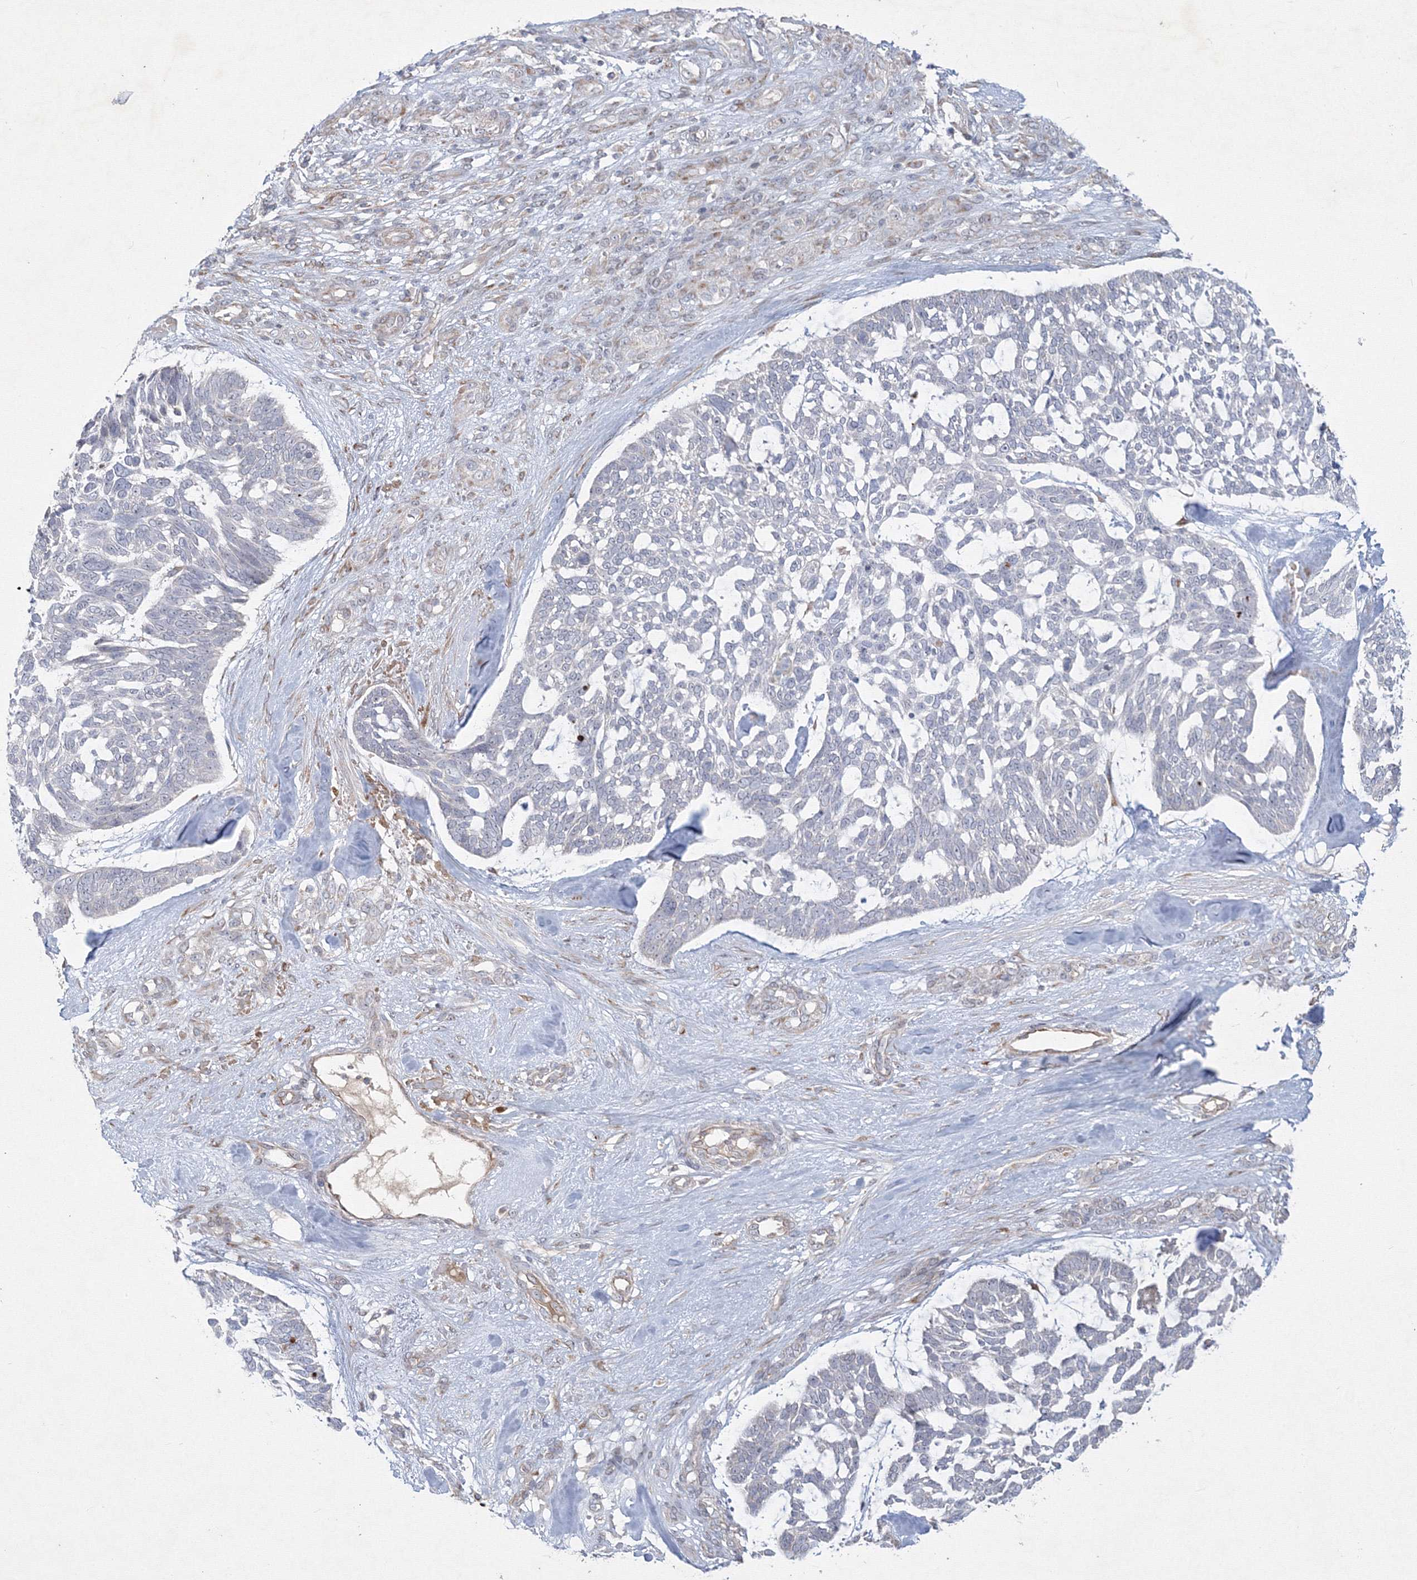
{"staining": {"intensity": "negative", "quantity": "none", "location": "none"}, "tissue": "skin cancer", "cell_type": "Tumor cells", "image_type": "cancer", "snomed": [{"axis": "morphology", "description": "Basal cell carcinoma"}, {"axis": "topography", "description": "Skin"}], "caption": "This is an immunohistochemistry (IHC) histopathology image of human skin cancer. There is no staining in tumor cells.", "gene": "WDR49", "patient": {"sex": "male", "age": 88}}